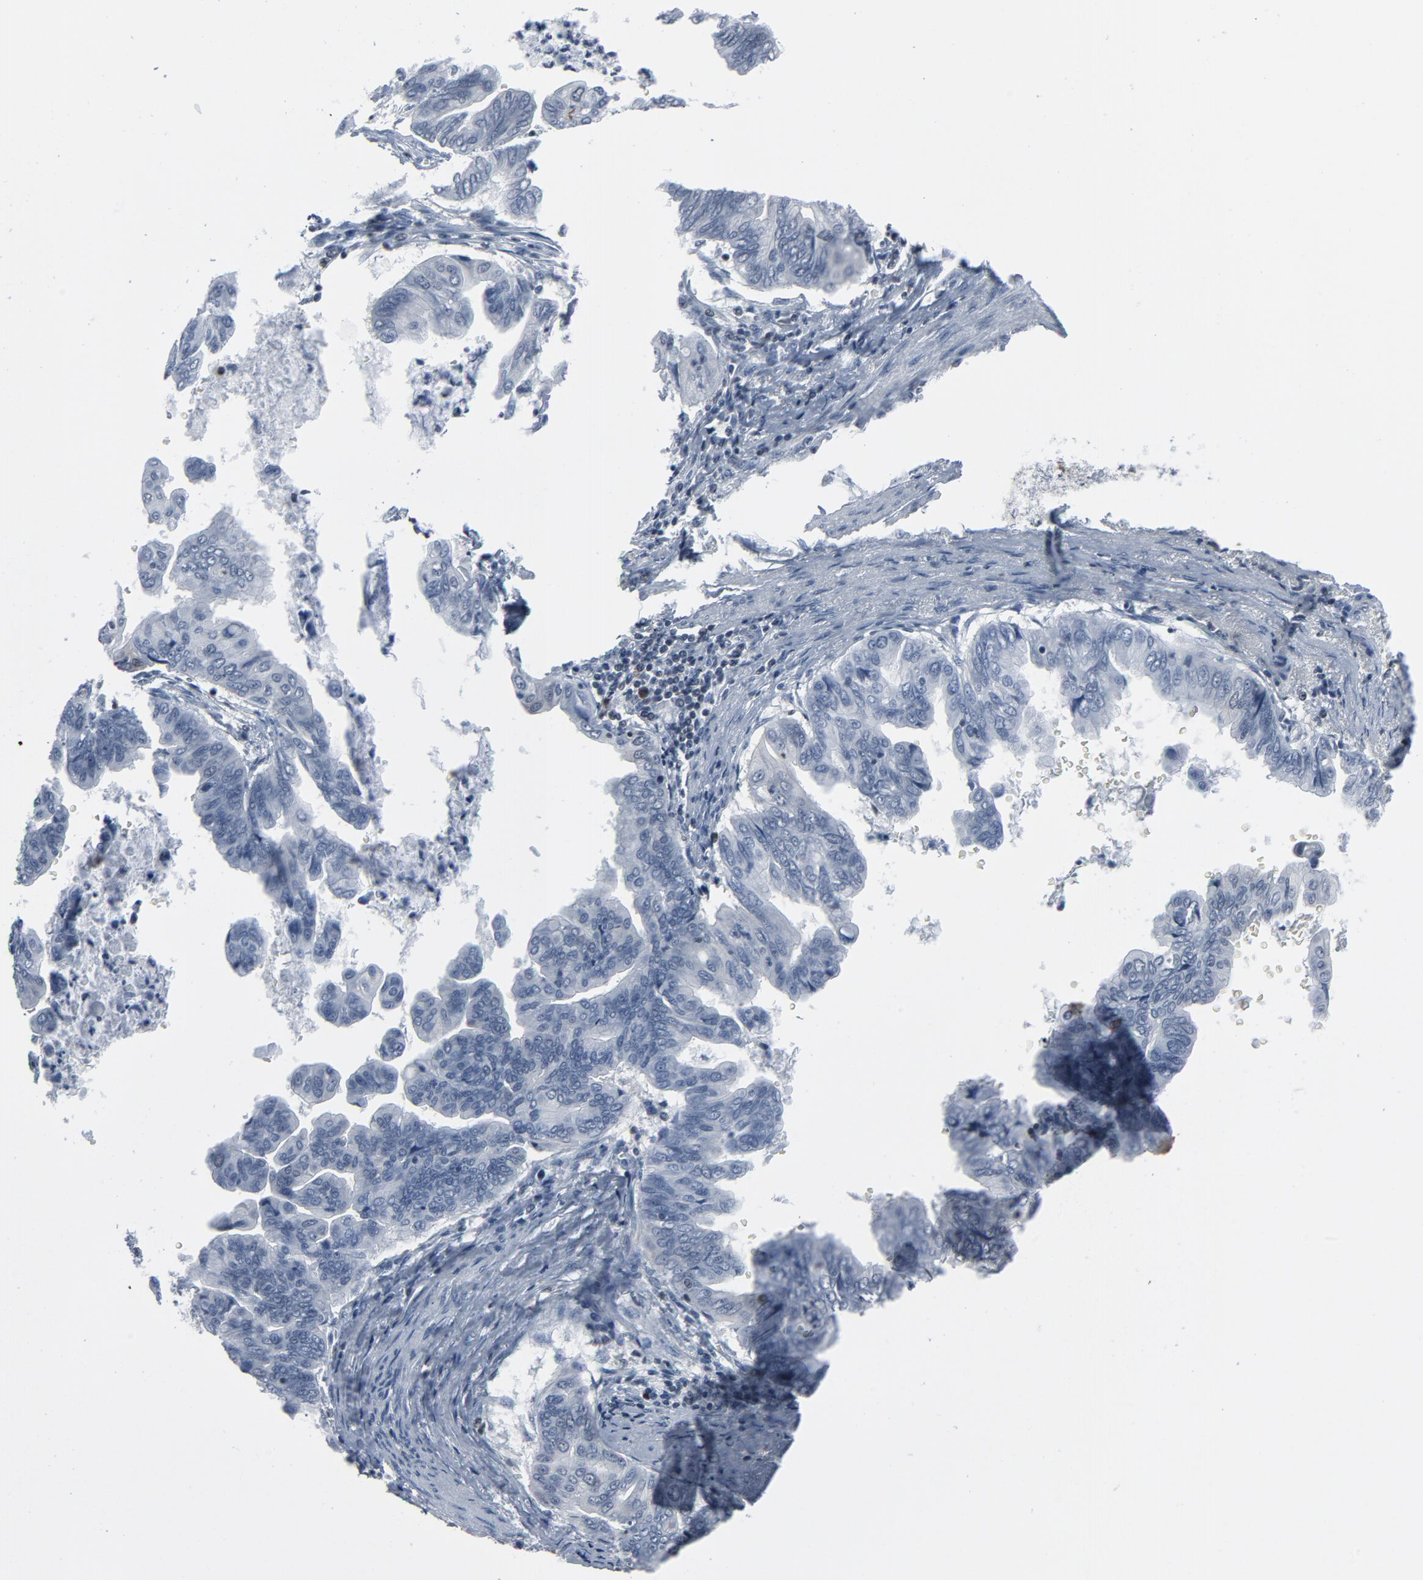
{"staining": {"intensity": "negative", "quantity": "none", "location": "none"}, "tissue": "stomach cancer", "cell_type": "Tumor cells", "image_type": "cancer", "snomed": [{"axis": "morphology", "description": "Adenocarcinoma, NOS"}, {"axis": "topography", "description": "Stomach, upper"}], "caption": "The immunohistochemistry (IHC) micrograph has no significant staining in tumor cells of adenocarcinoma (stomach) tissue.", "gene": "STAT5A", "patient": {"sex": "male", "age": 80}}